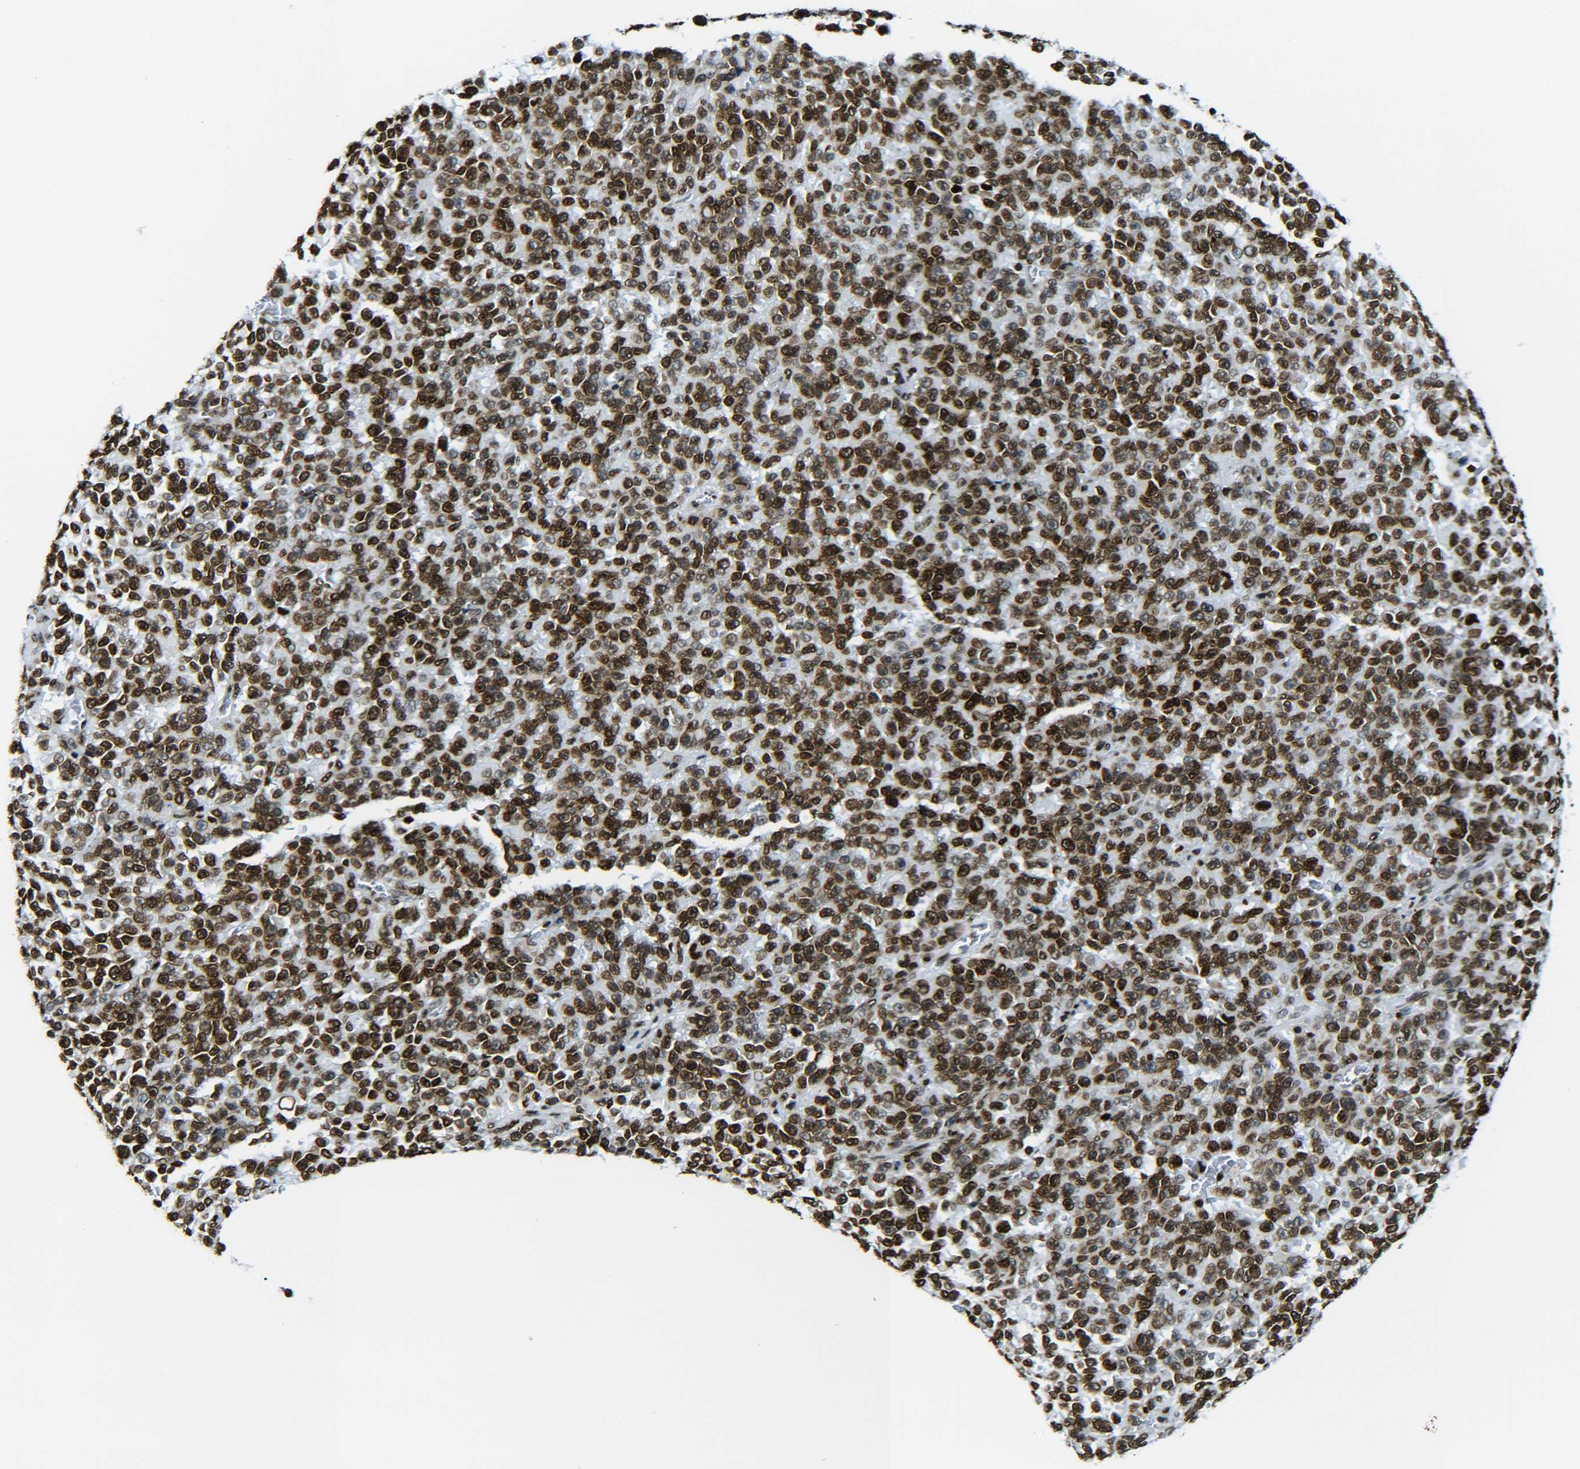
{"staining": {"intensity": "strong", "quantity": ">75%", "location": "nuclear"}, "tissue": "melanoma", "cell_type": "Tumor cells", "image_type": "cancer", "snomed": [{"axis": "morphology", "description": "Malignant melanoma, NOS"}, {"axis": "topography", "description": "Skin"}], "caption": "Malignant melanoma stained with a brown dye exhibits strong nuclear positive expression in approximately >75% of tumor cells.", "gene": "H2AX", "patient": {"sex": "female", "age": 82}}